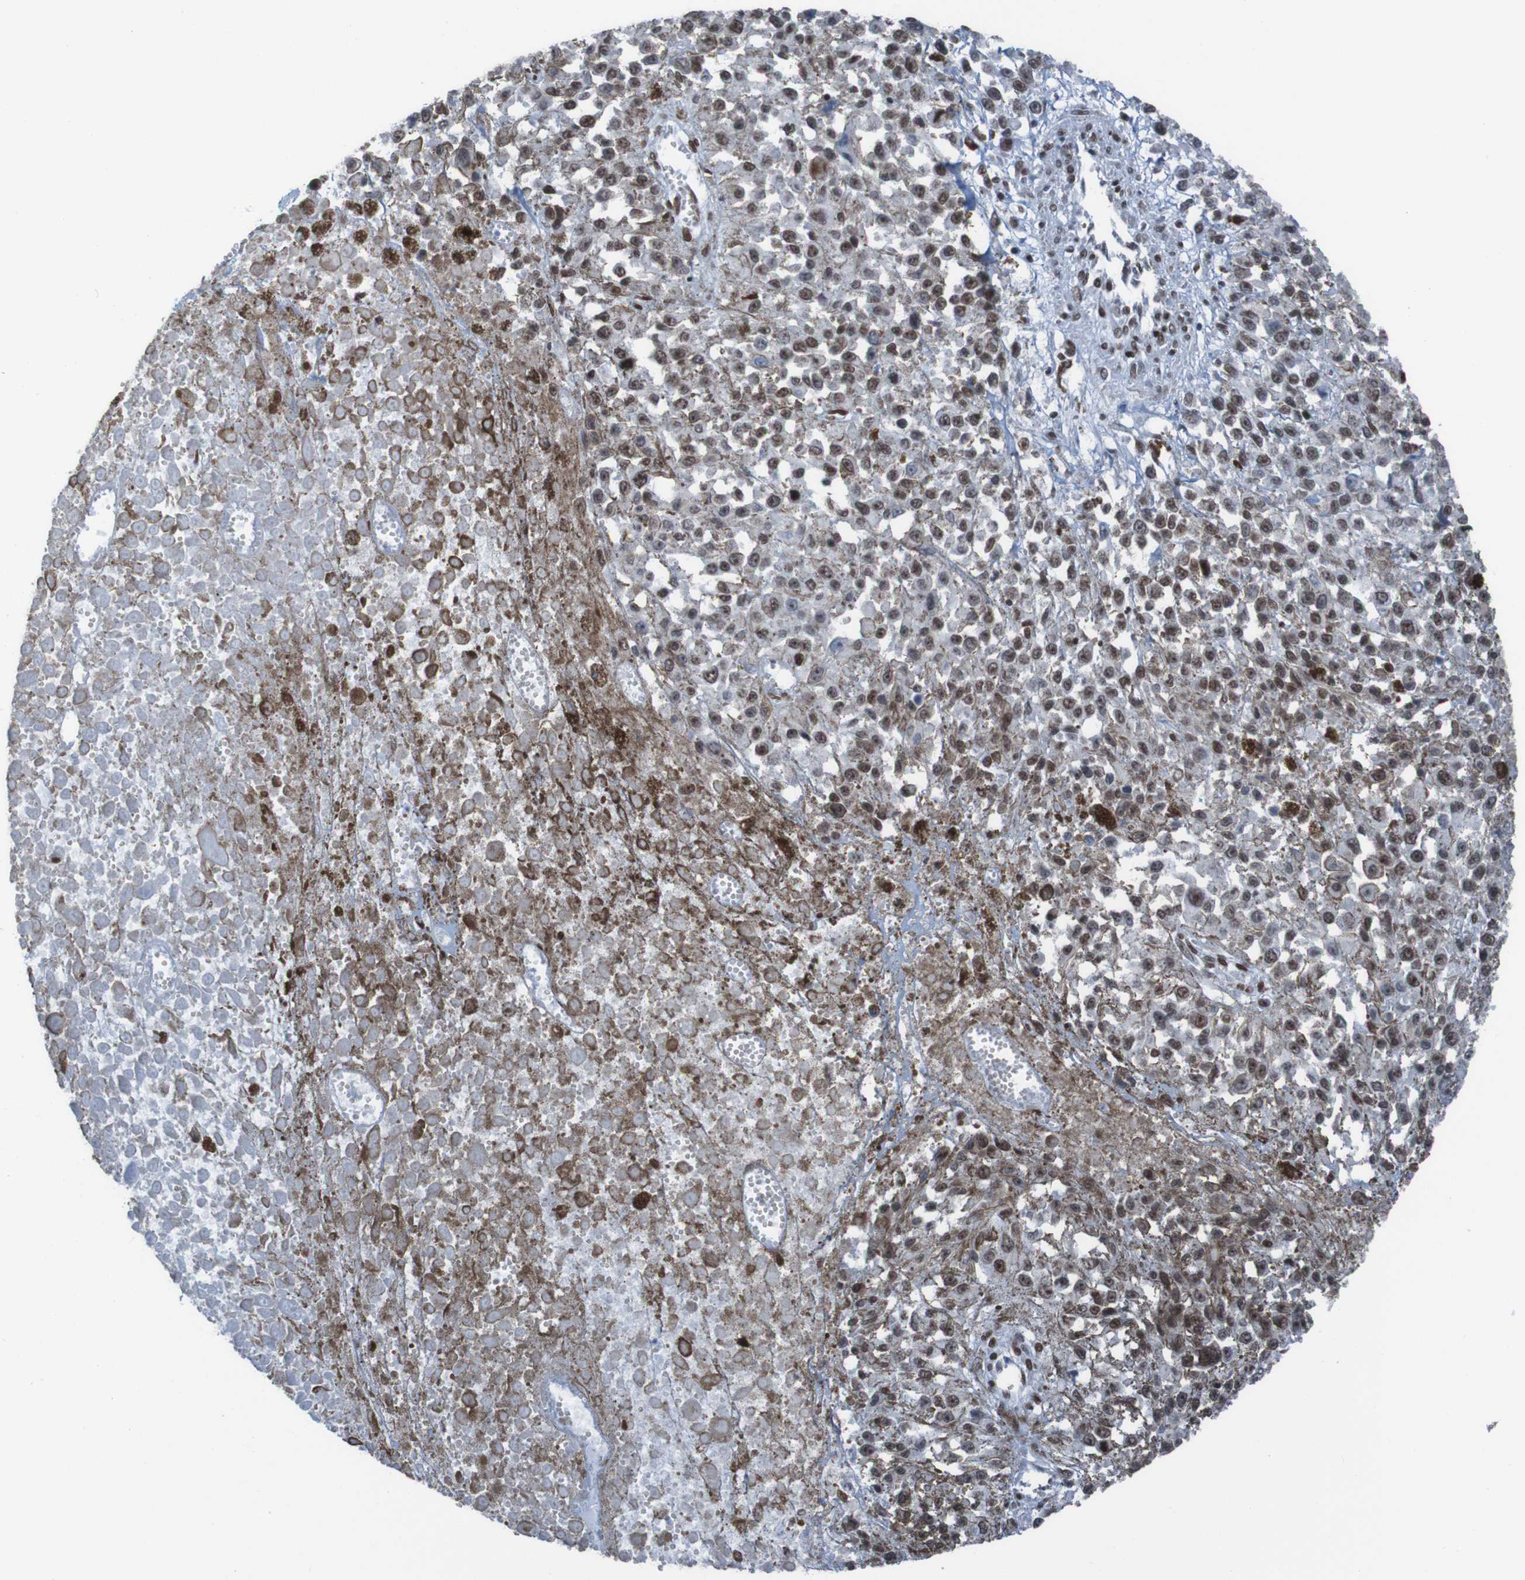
{"staining": {"intensity": "moderate", "quantity": ">75%", "location": "nuclear"}, "tissue": "melanoma", "cell_type": "Tumor cells", "image_type": "cancer", "snomed": [{"axis": "morphology", "description": "Malignant melanoma, Metastatic site"}, {"axis": "topography", "description": "Lymph node"}], "caption": "The histopathology image shows staining of malignant melanoma (metastatic site), revealing moderate nuclear protein staining (brown color) within tumor cells.", "gene": "PHF2", "patient": {"sex": "male", "age": 59}}